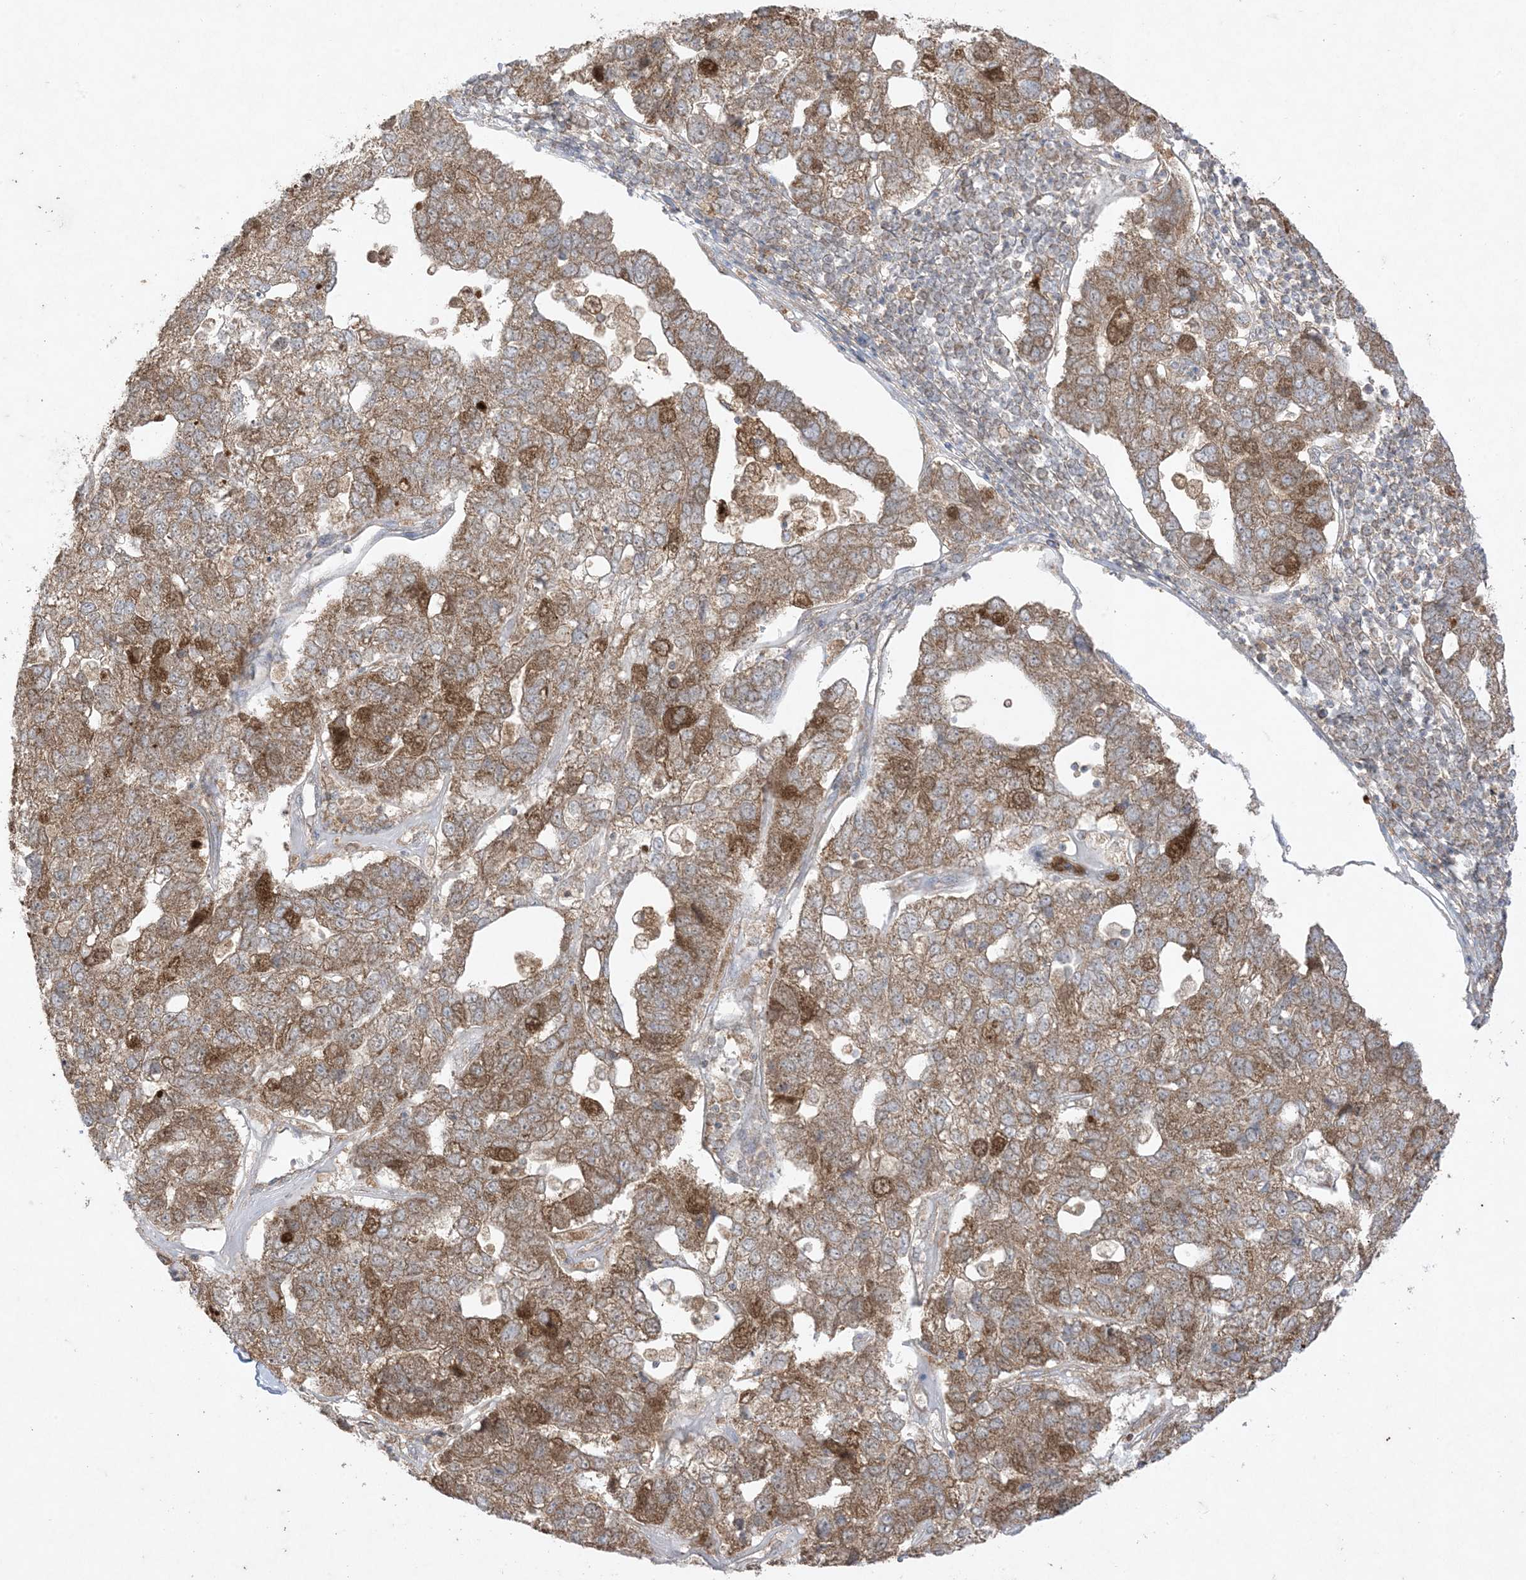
{"staining": {"intensity": "moderate", "quantity": ">75%", "location": "cytoplasmic/membranous"}, "tissue": "pancreatic cancer", "cell_type": "Tumor cells", "image_type": "cancer", "snomed": [{"axis": "morphology", "description": "Adenocarcinoma, NOS"}, {"axis": "topography", "description": "Pancreas"}], "caption": "Immunohistochemical staining of human adenocarcinoma (pancreatic) demonstrates medium levels of moderate cytoplasmic/membranous protein expression in approximately >75% of tumor cells.", "gene": "UBE2C", "patient": {"sex": "female", "age": 61}}